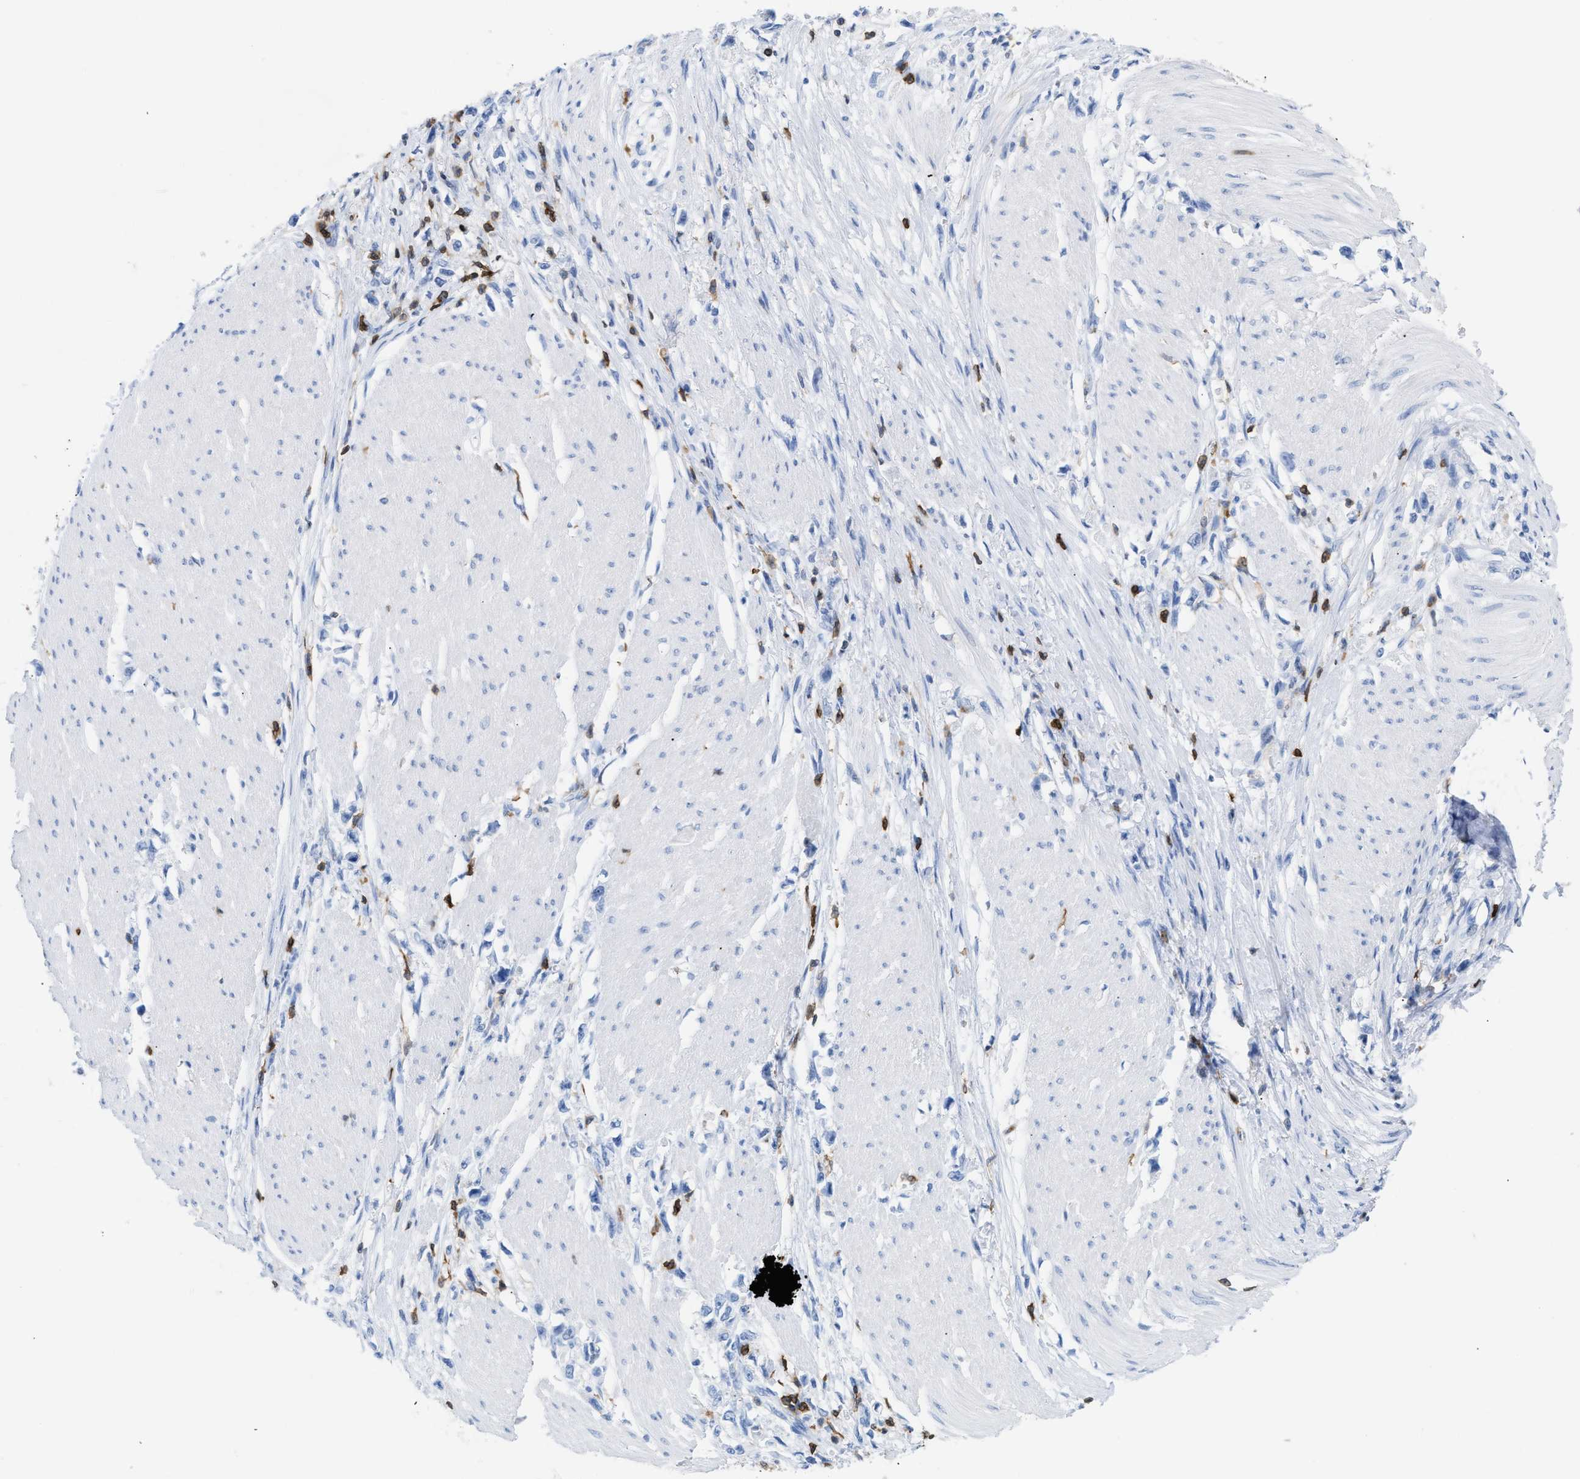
{"staining": {"intensity": "negative", "quantity": "none", "location": "none"}, "tissue": "stomach cancer", "cell_type": "Tumor cells", "image_type": "cancer", "snomed": [{"axis": "morphology", "description": "Adenocarcinoma, NOS"}, {"axis": "topography", "description": "Stomach"}], "caption": "Immunohistochemistry of stomach cancer demonstrates no staining in tumor cells.", "gene": "LCP1", "patient": {"sex": "female", "age": 59}}